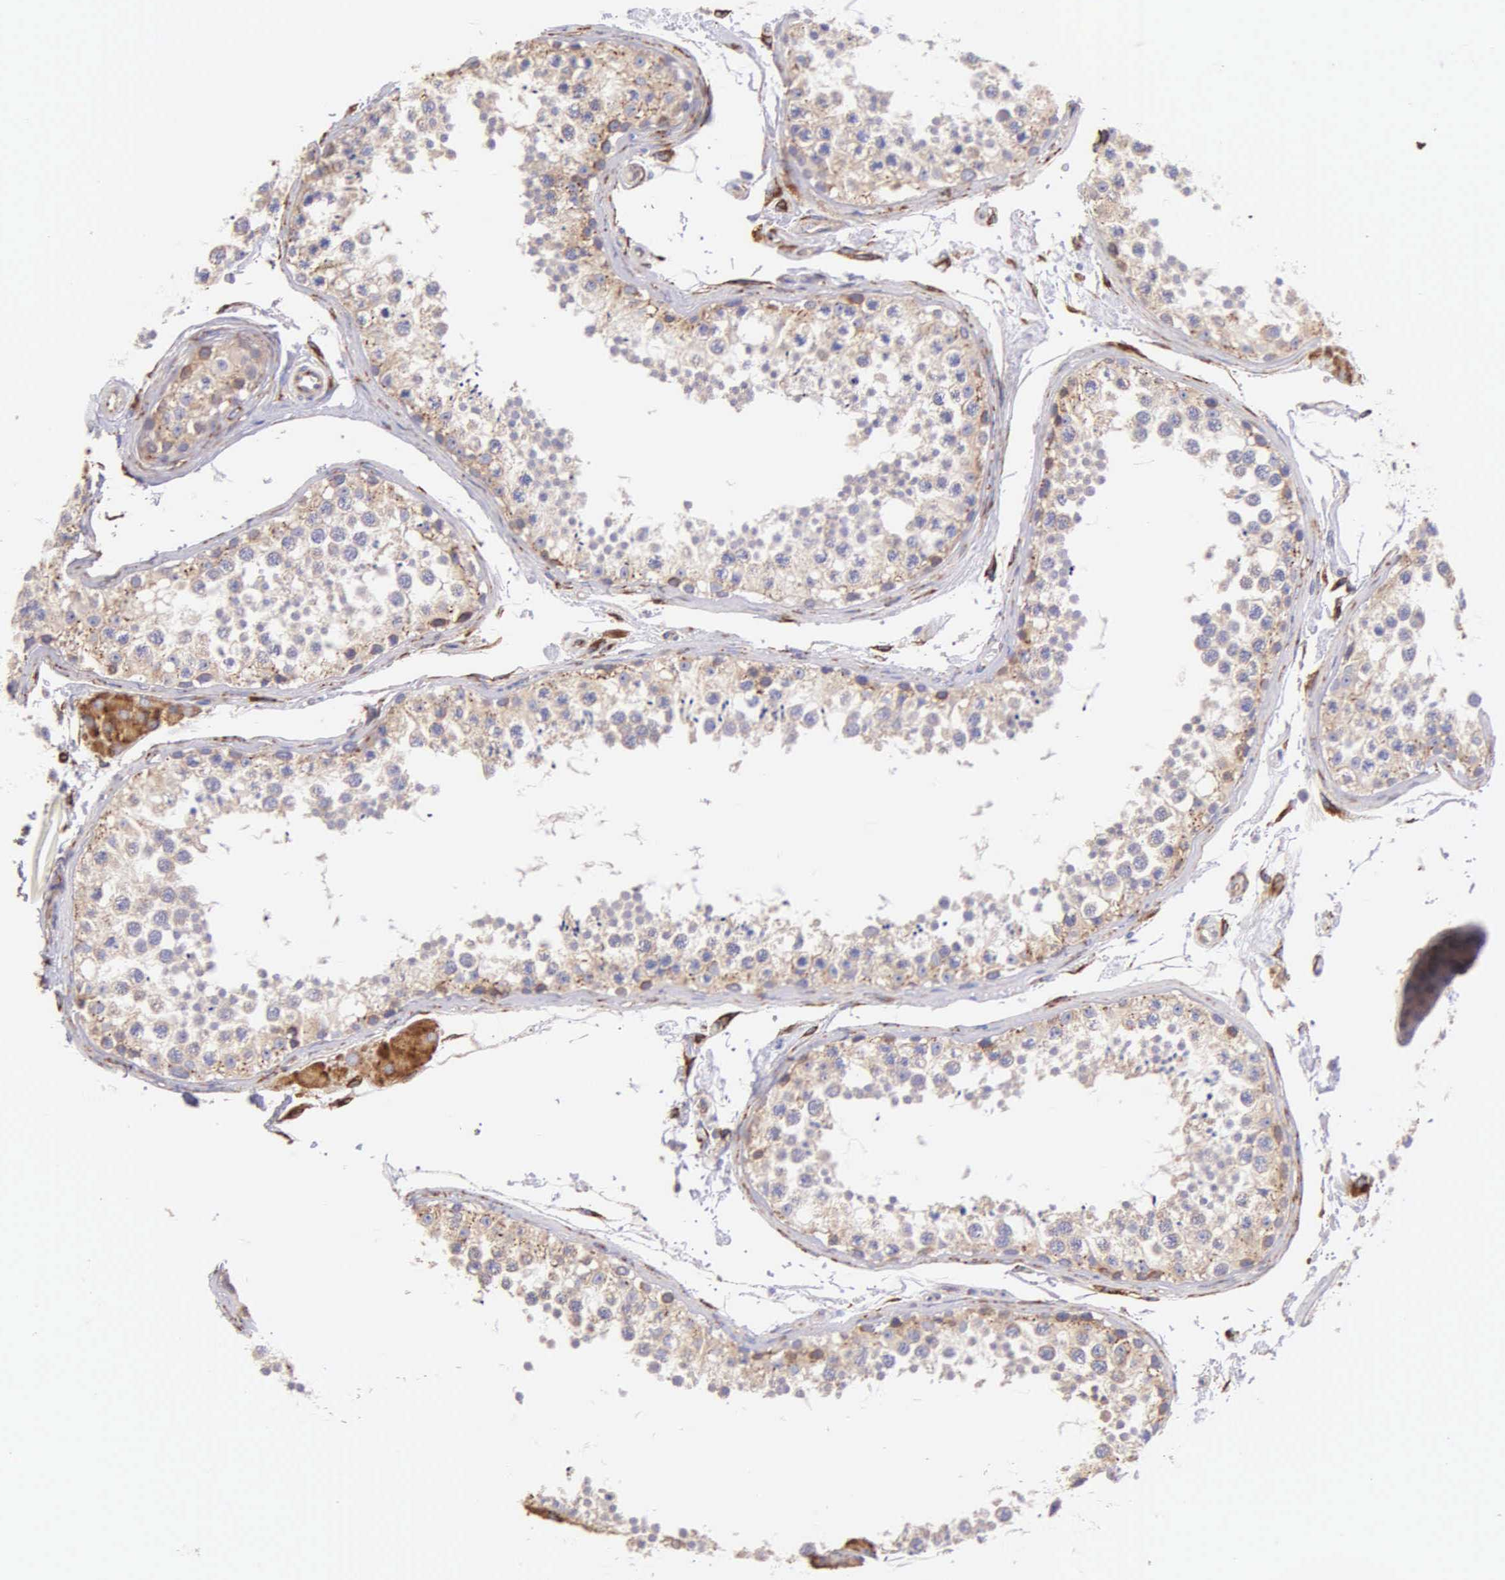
{"staining": {"intensity": "weak", "quantity": "25%-75%", "location": "cytoplasmic/membranous"}, "tissue": "testis", "cell_type": "Cells in seminiferous ducts", "image_type": "normal", "snomed": [{"axis": "morphology", "description": "Normal tissue, NOS"}, {"axis": "topography", "description": "Testis"}], "caption": "High-magnification brightfield microscopy of normal testis stained with DAB (3,3'-diaminobenzidine) (brown) and counterstained with hematoxylin (blue). cells in seminiferous ducts exhibit weak cytoplasmic/membranous staining is seen in about25%-75% of cells.", "gene": "CKAP4", "patient": {"sex": "male", "age": 57}}